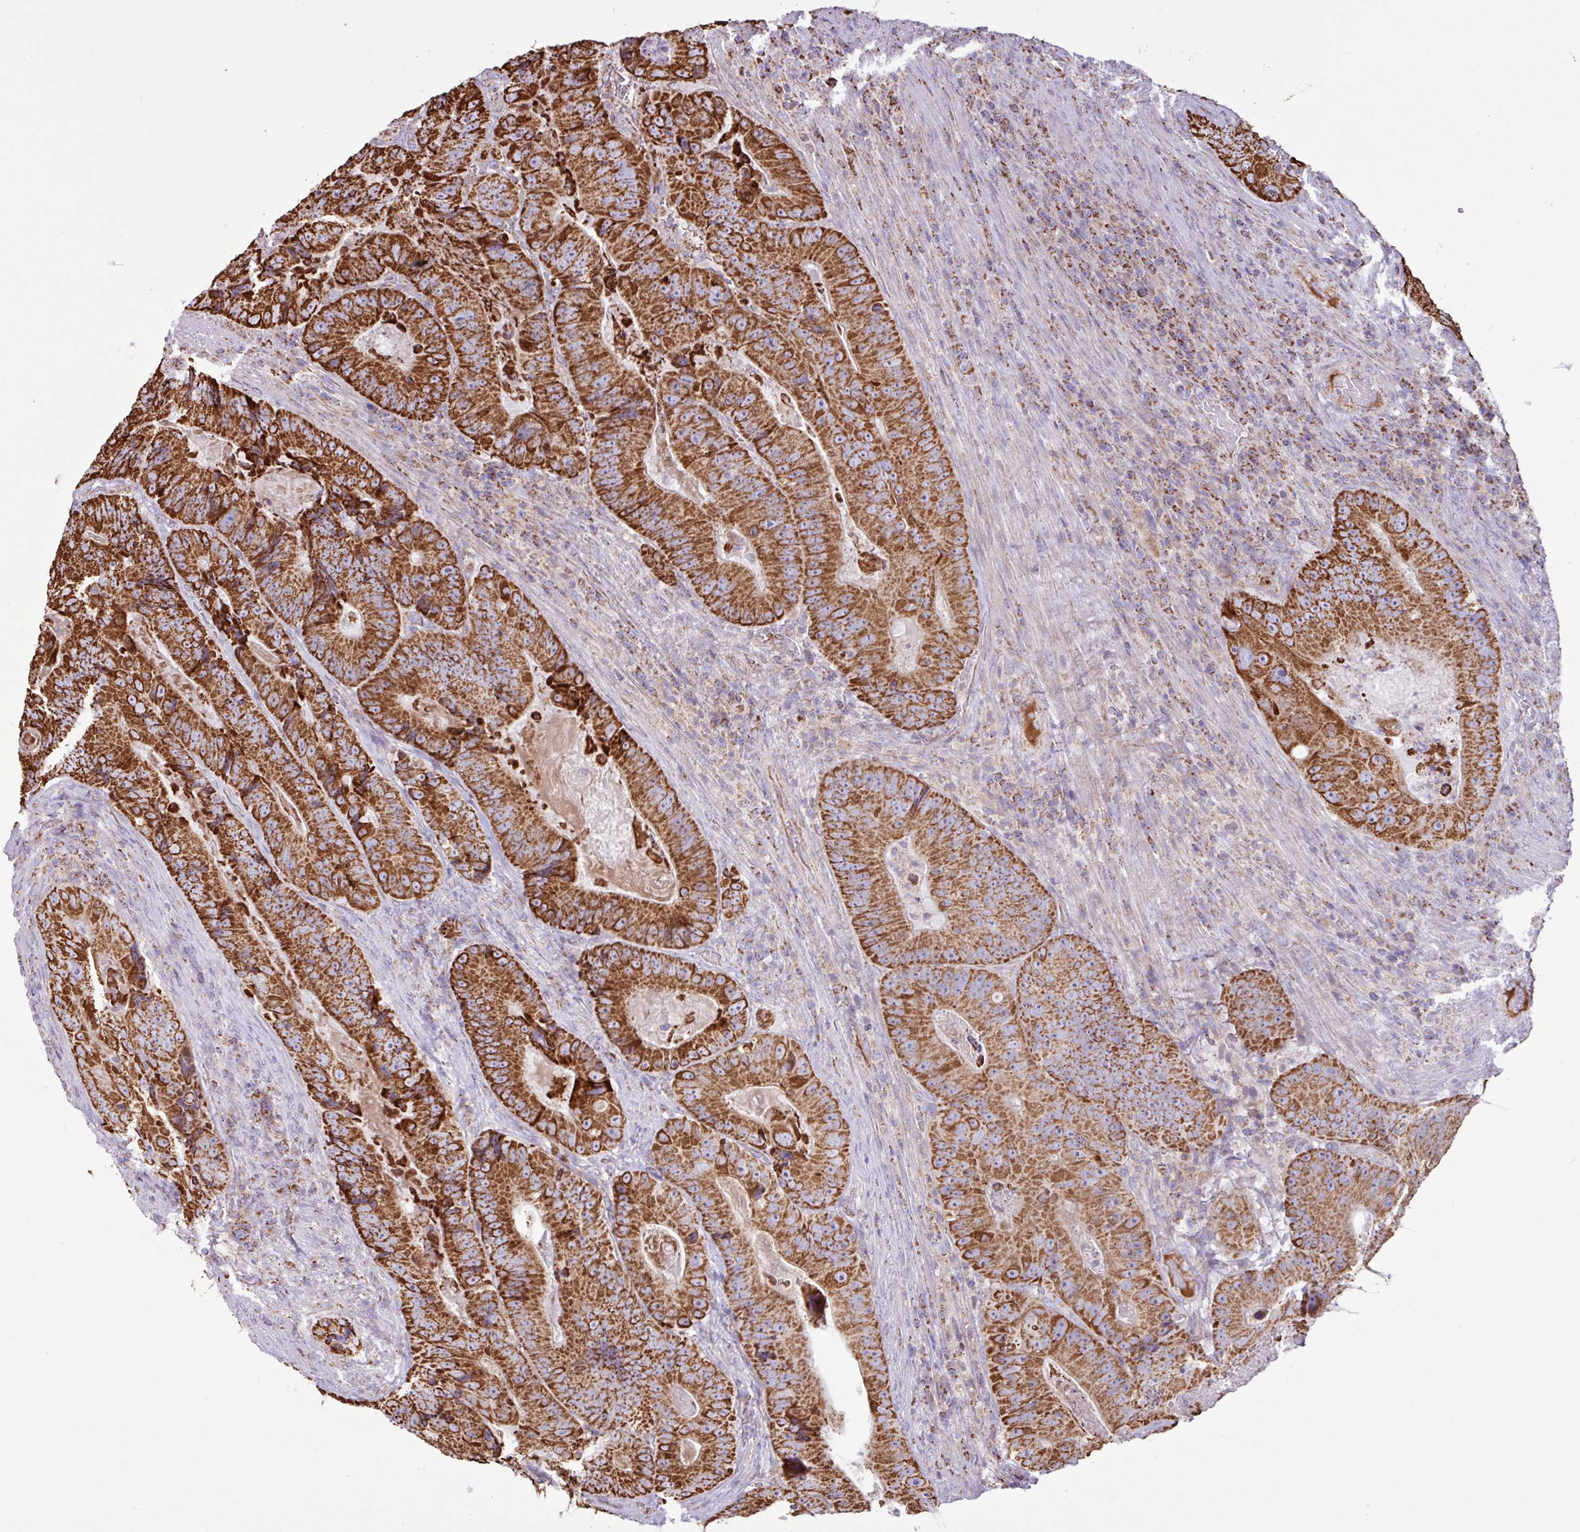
{"staining": {"intensity": "strong", "quantity": ">75%", "location": "cytoplasmic/membranous"}, "tissue": "colorectal cancer", "cell_type": "Tumor cells", "image_type": "cancer", "snomed": [{"axis": "morphology", "description": "Adenocarcinoma, NOS"}, {"axis": "topography", "description": "Colon"}], "caption": "This photomicrograph demonstrates immunohistochemistry (IHC) staining of human colorectal adenocarcinoma, with high strong cytoplasmic/membranous staining in approximately >75% of tumor cells.", "gene": "RTL3", "patient": {"sex": "female", "age": 86}}